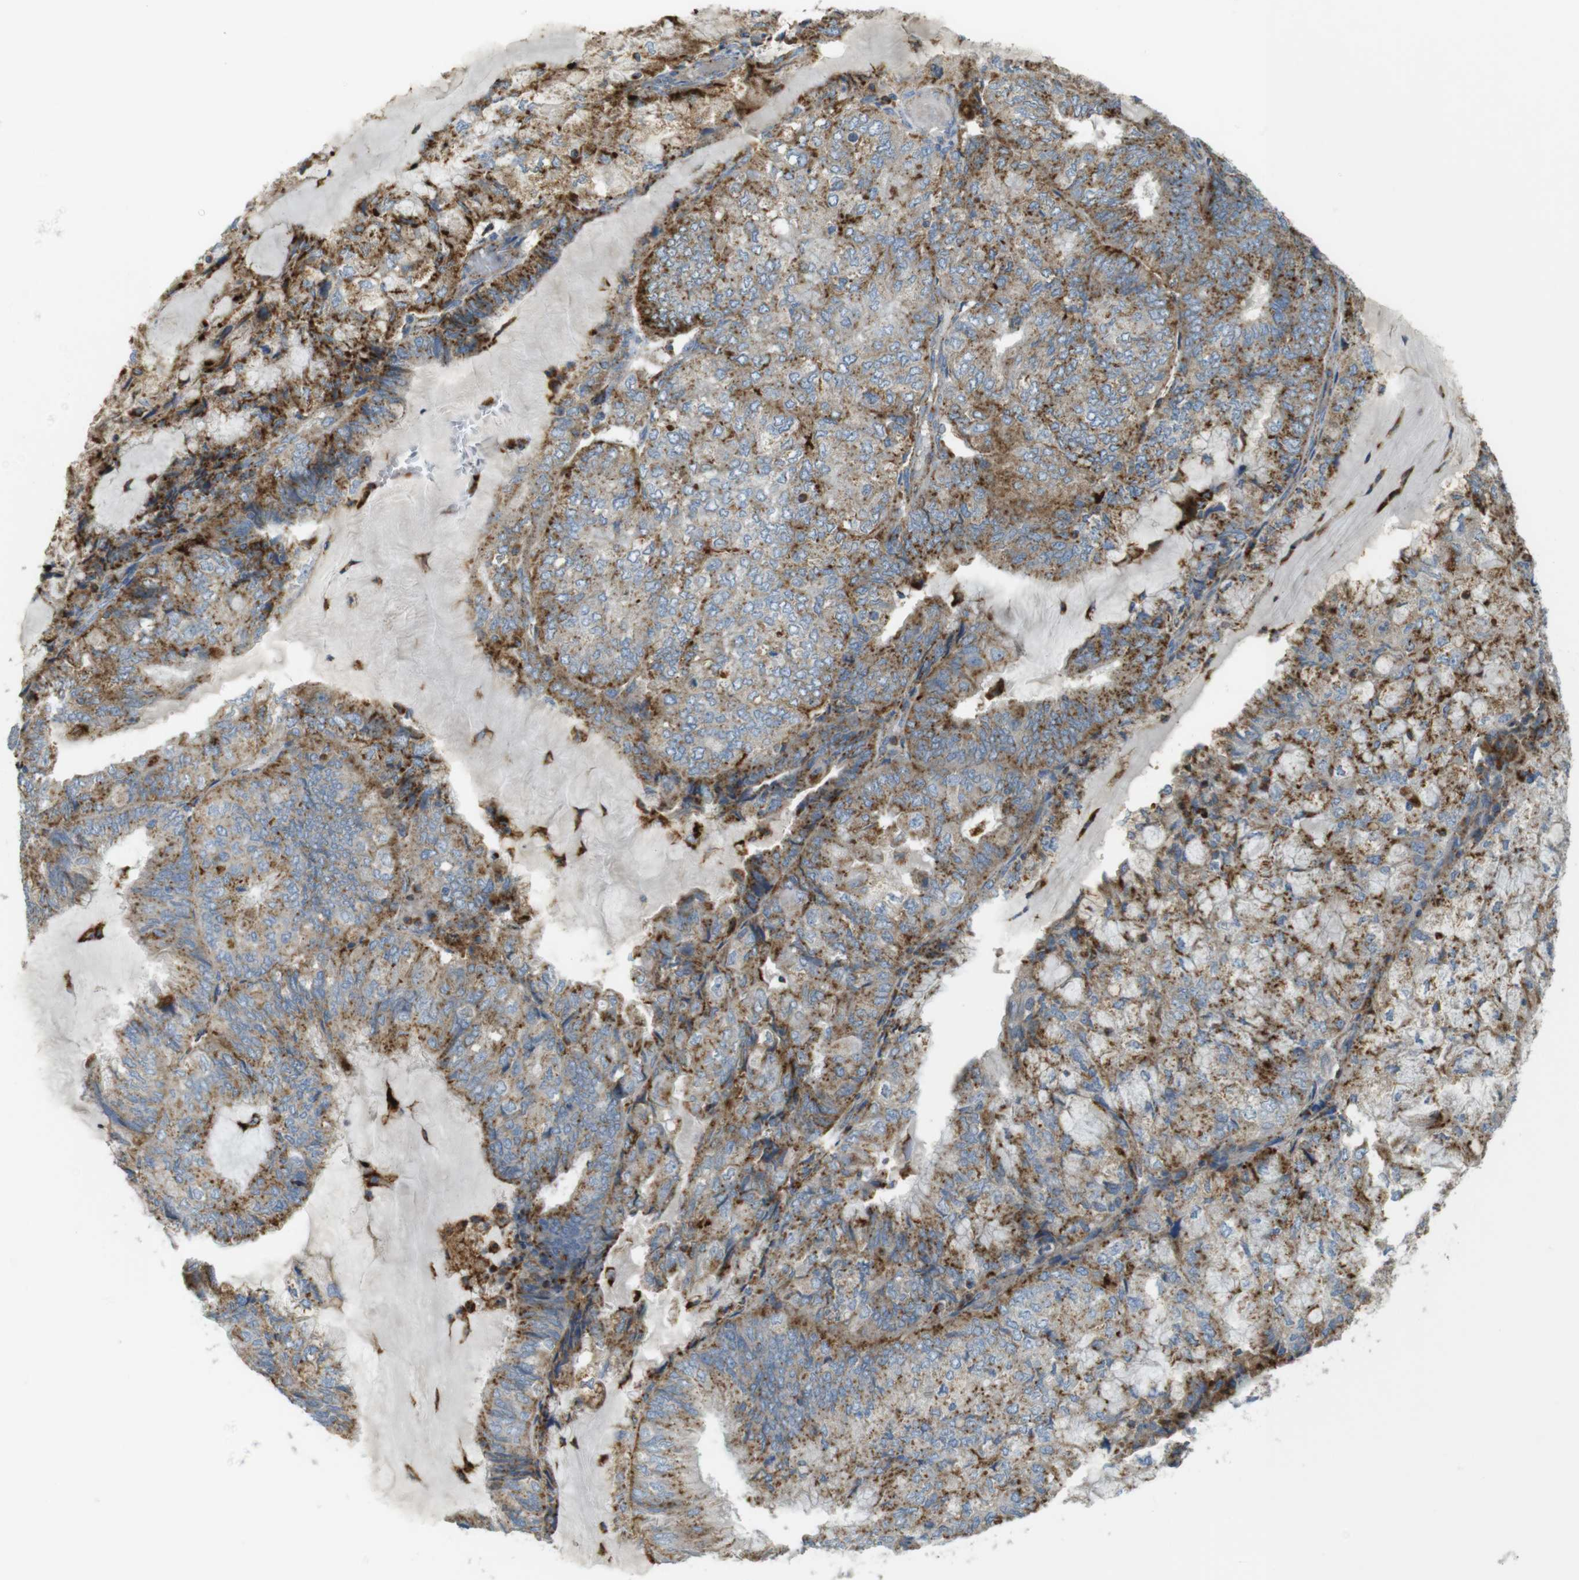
{"staining": {"intensity": "moderate", "quantity": ">75%", "location": "cytoplasmic/membranous"}, "tissue": "endometrial cancer", "cell_type": "Tumor cells", "image_type": "cancer", "snomed": [{"axis": "morphology", "description": "Adenocarcinoma, NOS"}, {"axis": "topography", "description": "Endometrium"}], "caption": "Brown immunohistochemical staining in endometrial cancer displays moderate cytoplasmic/membranous staining in about >75% of tumor cells.", "gene": "LAMP1", "patient": {"sex": "female", "age": 81}}